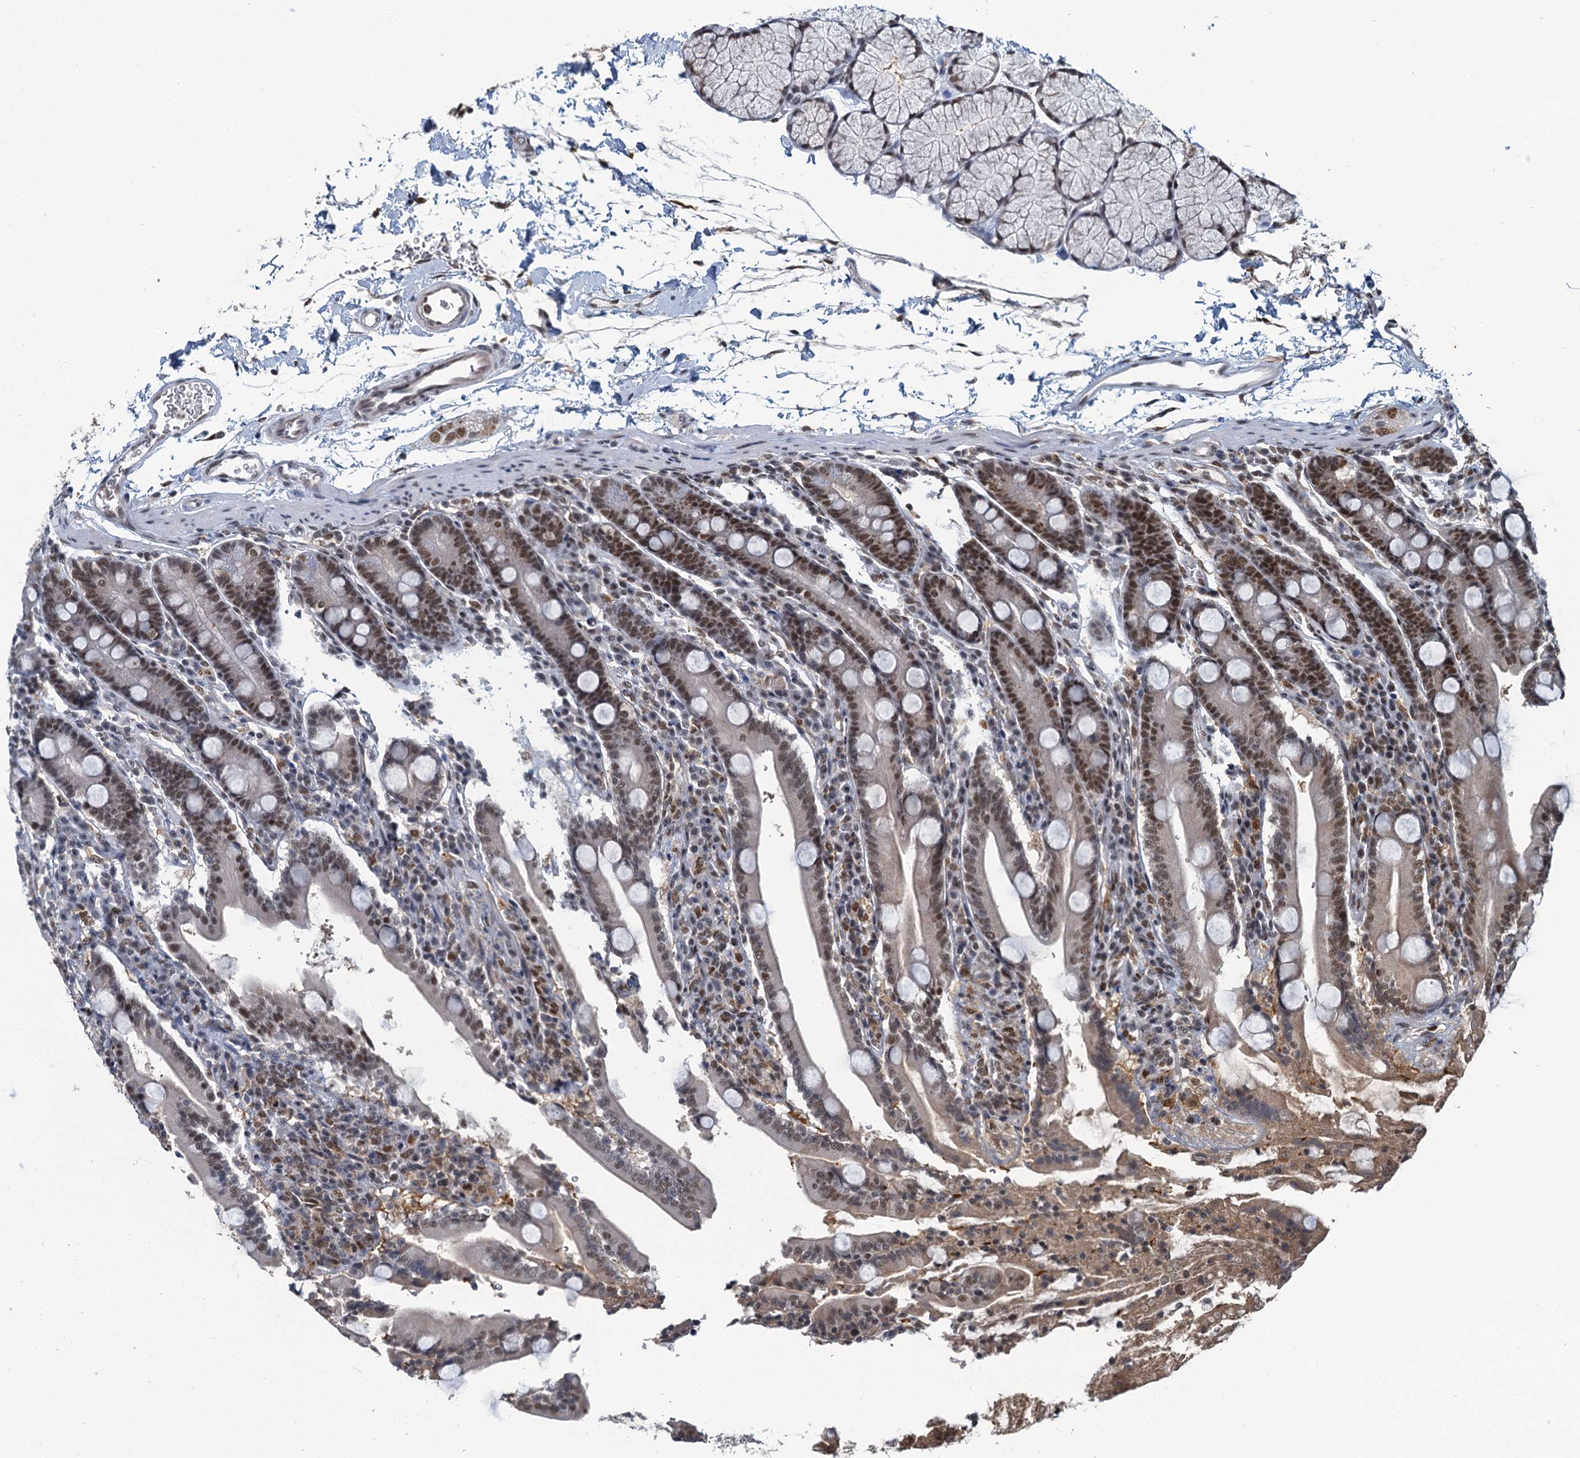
{"staining": {"intensity": "moderate", "quantity": ">75%", "location": "nuclear"}, "tissue": "duodenum", "cell_type": "Glandular cells", "image_type": "normal", "snomed": [{"axis": "morphology", "description": "Normal tissue, NOS"}, {"axis": "topography", "description": "Duodenum"}], "caption": "Duodenum stained for a protein displays moderate nuclear positivity in glandular cells. The staining was performed using DAB, with brown indicating positive protein expression. Nuclei are stained blue with hematoxylin.", "gene": "PPHLN1", "patient": {"sex": "male", "age": 35}}